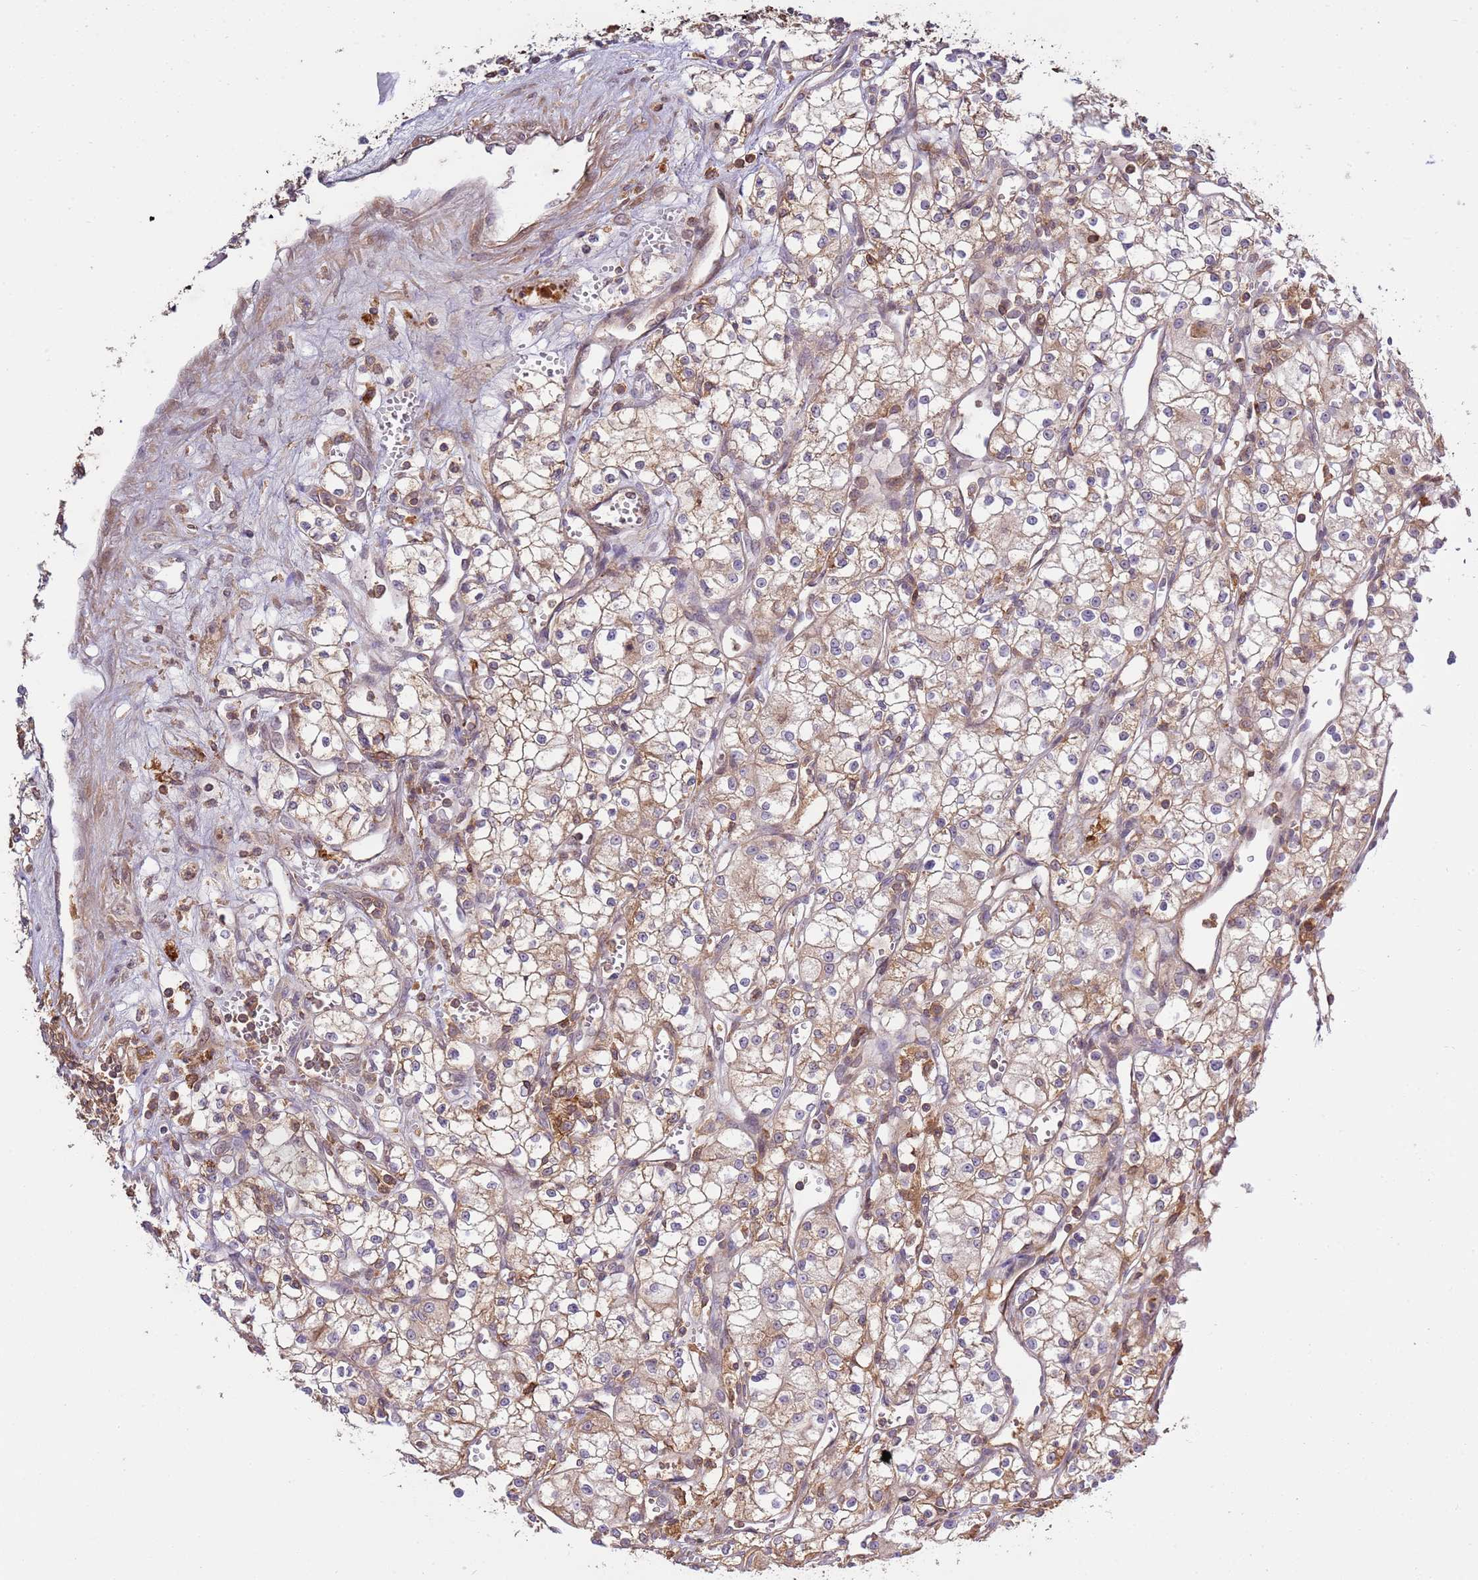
{"staining": {"intensity": "weak", "quantity": "<25%", "location": "cytoplasmic/membranous"}, "tissue": "renal cancer", "cell_type": "Tumor cells", "image_type": "cancer", "snomed": [{"axis": "morphology", "description": "Adenocarcinoma, NOS"}, {"axis": "topography", "description": "Kidney"}], "caption": "Tumor cells show no significant staining in renal adenocarcinoma.", "gene": "ZNF624", "patient": {"sex": "male", "age": 59}}